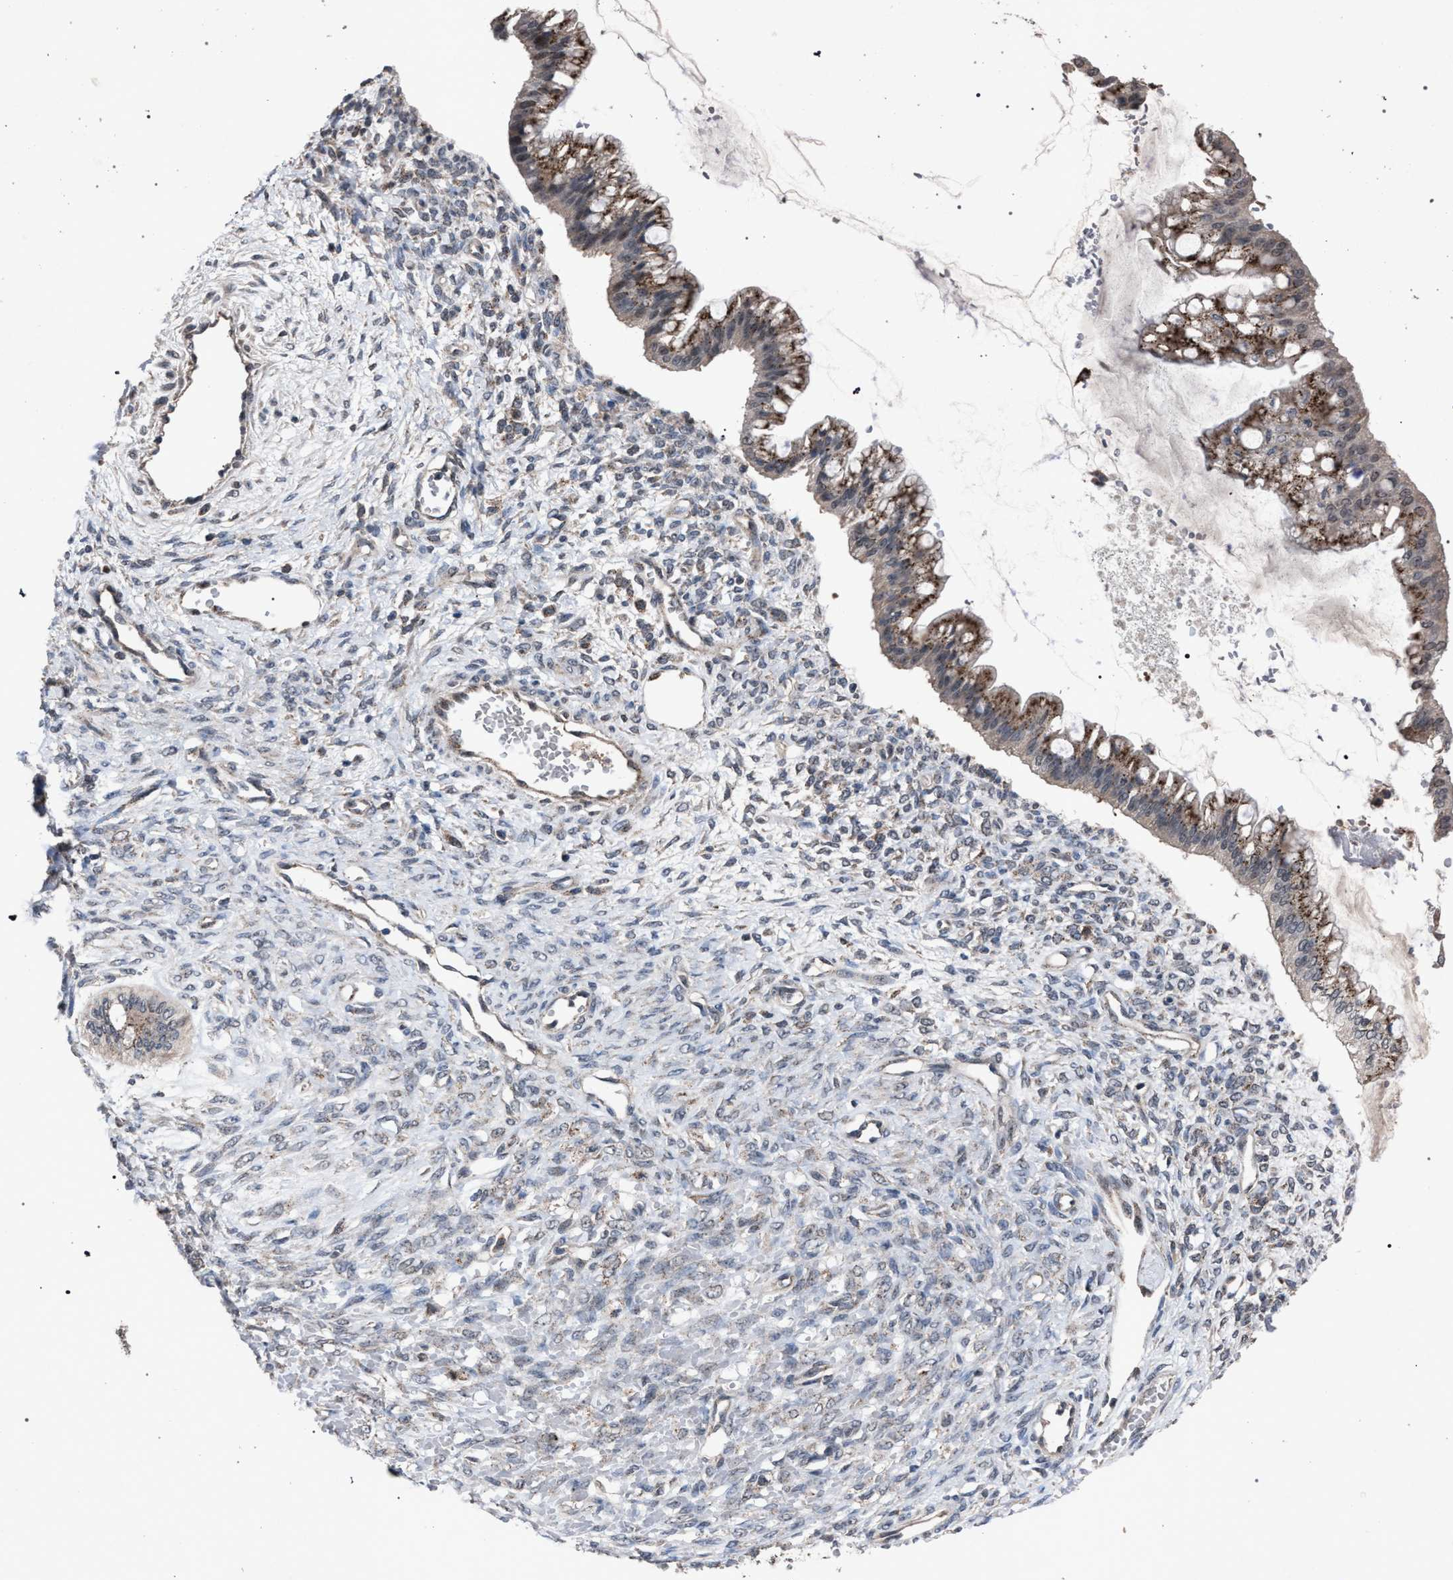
{"staining": {"intensity": "moderate", "quantity": "25%-75%", "location": "cytoplasmic/membranous"}, "tissue": "ovarian cancer", "cell_type": "Tumor cells", "image_type": "cancer", "snomed": [{"axis": "morphology", "description": "Cystadenocarcinoma, mucinous, NOS"}, {"axis": "topography", "description": "Ovary"}], "caption": "Ovarian cancer (mucinous cystadenocarcinoma) stained with immunohistochemistry displays moderate cytoplasmic/membranous staining in approximately 25%-75% of tumor cells. Immunohistochemistry (ihc) stains the protein of interest in brown and the nuclei are stained blue.", "gene": "HSD17B4", "patient": {"sex": "female", "age": 73}}